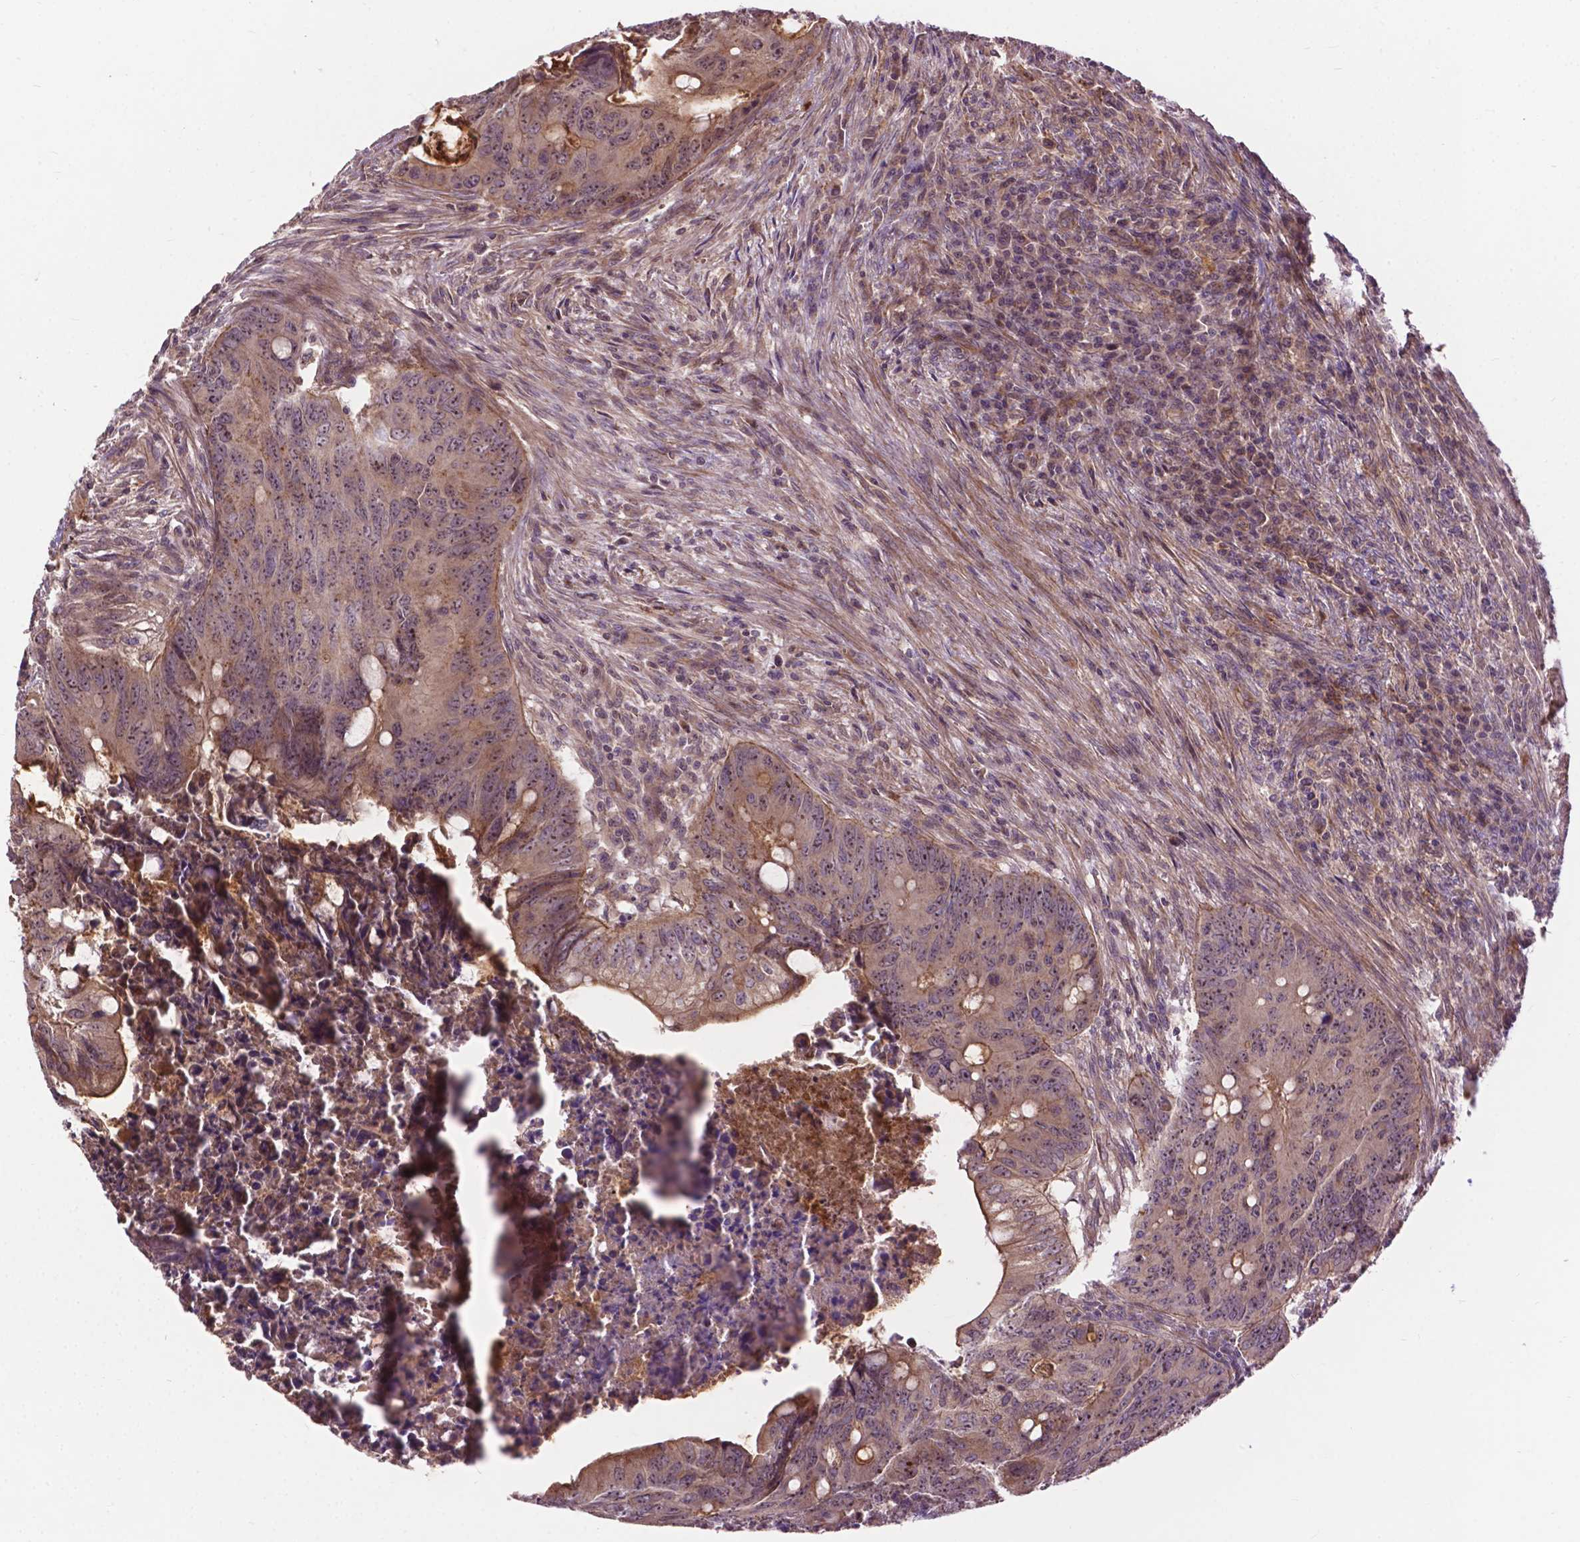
{"staining": {"intensity": "moderate", "quantity": "25%-75%", "location": "cytoplasmic/membranous"}, "tissue": "colorectal cancer", "cell_type": "Tumor cells", "image_type": "cancer", "snomed": [{"axis": "morphology", "description": "Adenocarcinoma, NOS"}, {"axis": "topography", "description": "Colon"}], "caption": "High-magnification brightfield microscopy of colorectal cancer stained with DAB (3,3'-diaminobenzidine) (brown) and counterstained with hematoxylin (blue). tumor cells exhibit moderate cytoplasmic/membranous positivity is identified in approximately25%-75% of cells.", "gene": "PARP3", "patient": {"sex": "female", "age": 74}}